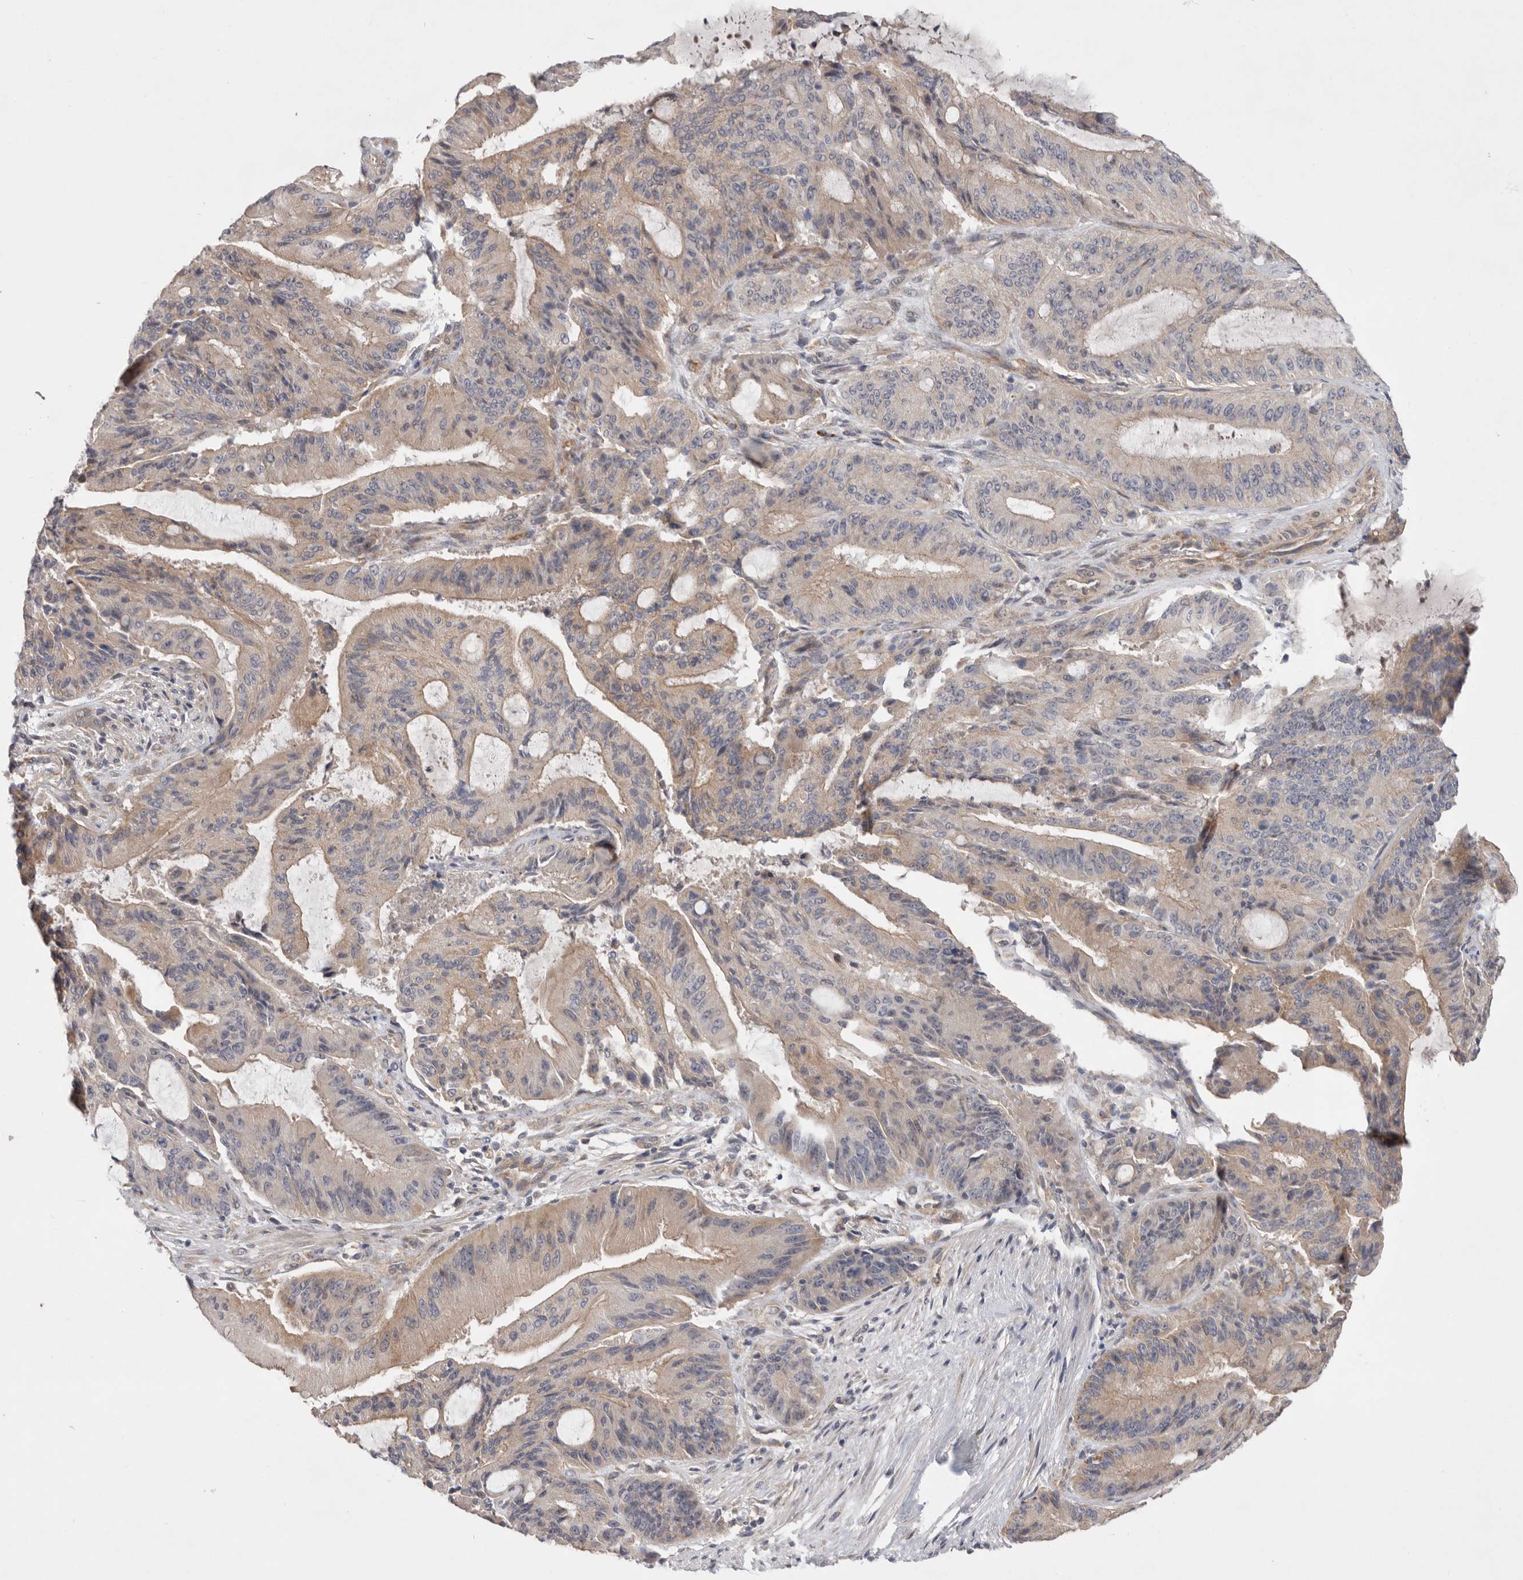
{"staining": {"intensity": "weak", "quantity": "25%-75%", "location": "cytoplasmic/membranous"}, "tissue": "liver cancer", "cell_type": "Tumor cells", "image_type": "cancer", "snomed": [{"axis": "morphology", "description": "Normal tissue, NOS"}, {"axis": "morphology", "description": "Cholangiocarcinoma"}, {"axis": "topography", "description": "Liver"}, {"axis": "topography", "description": "Peripheral nerve tissue"}], "caption": "Approximately 25%-75% of tumor cells in human cholangiocarcinoma (liver) demonstrate weak cytoplasmic/membranous protein expression as visualized by brown immunohistochemical staining.", "gene": "MTFR1L", "patient": {"sex": "female", "age": 73}}